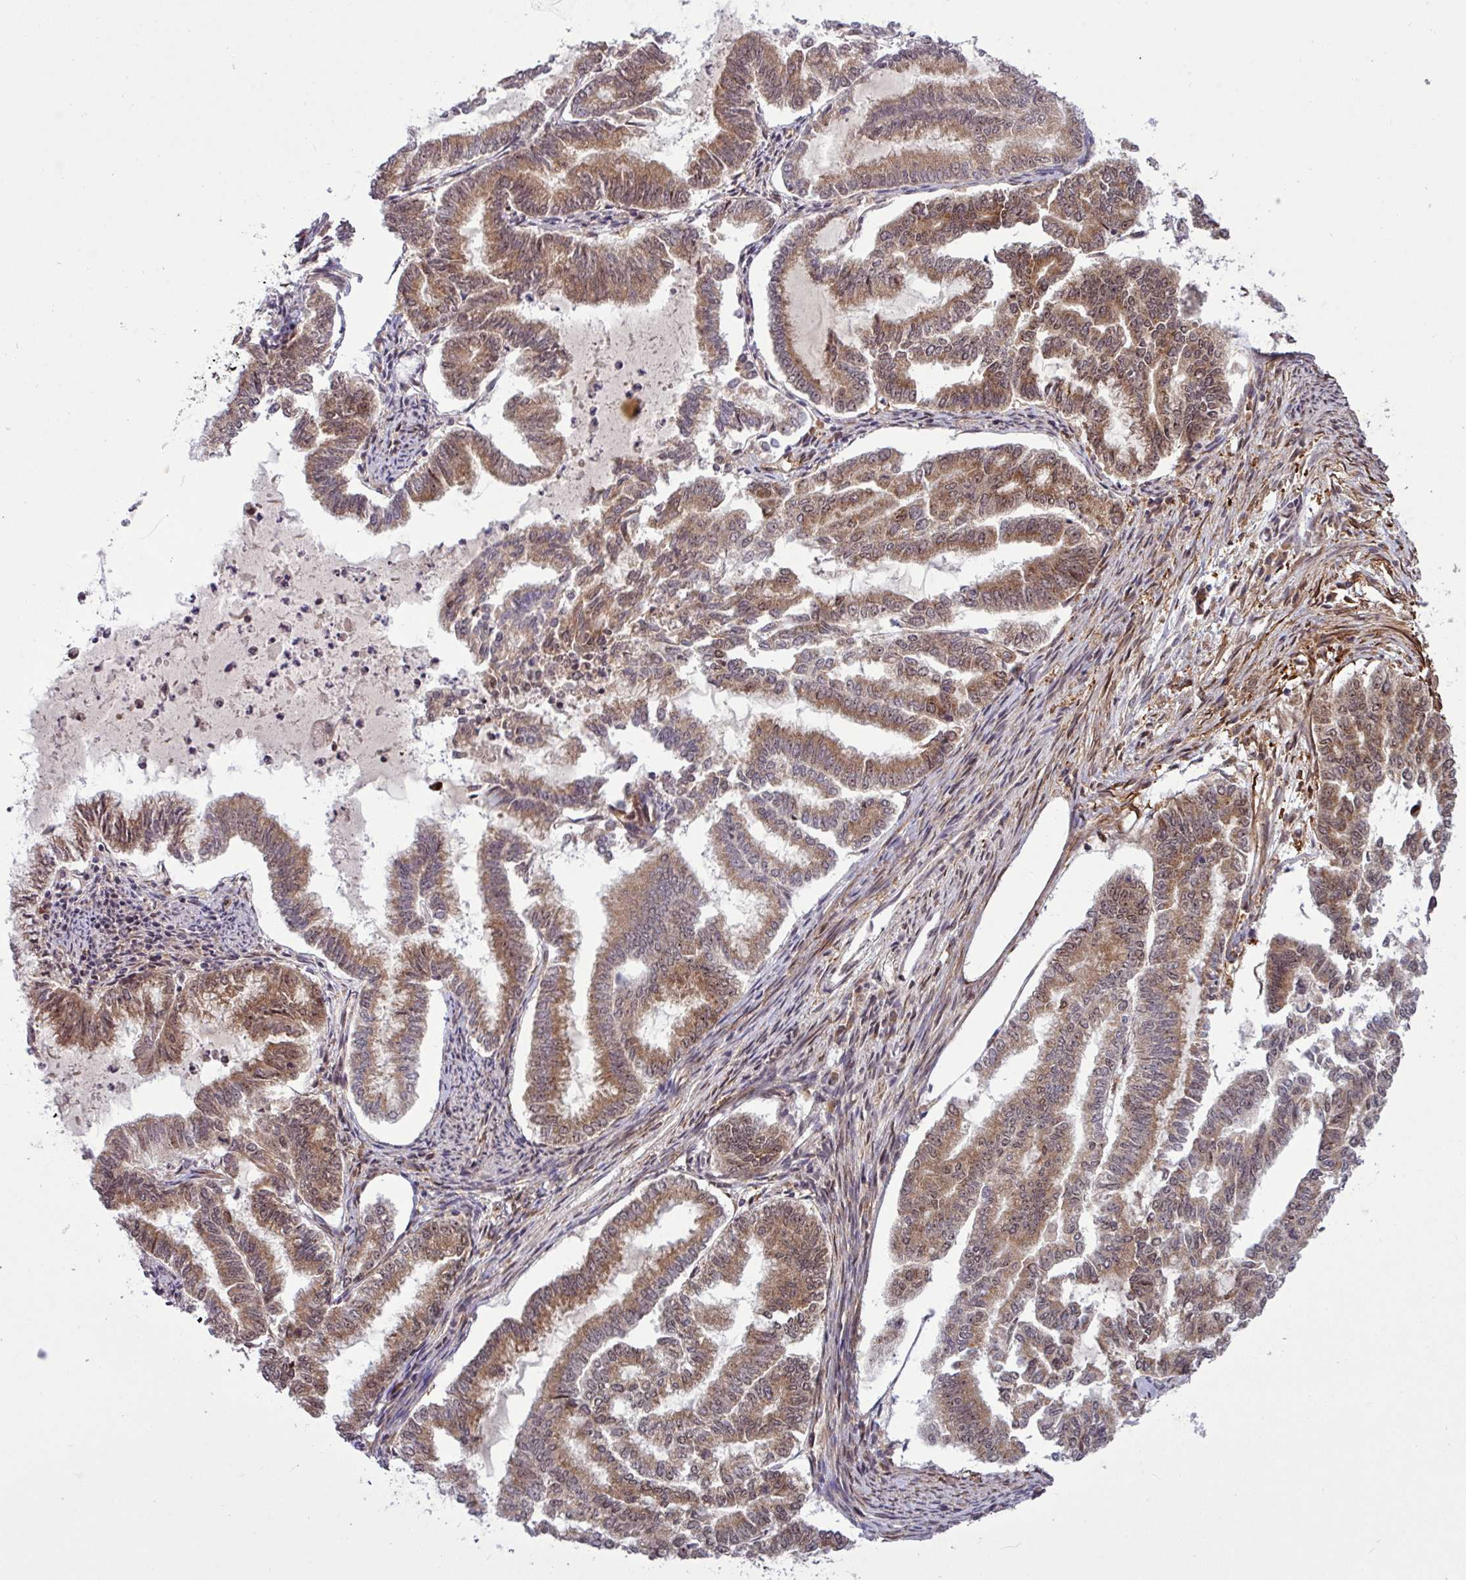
{"staining": {"intensity": "moderate", "quantity": ">75%", "location": "cytoplasmic/membranous,nuclear"}, "tissue": "endometrial cancer", "cell_type": "Tumor cells", "image_type": "cancer", "snomed": [{"axis": "morphology", "description": "Adenocarcinoma, NOS"}, {"axis": "topography", "description": "Endometrium"}], "caption": "Endometrial cancer was stained to show a protein in brown. There is medium levels of moderate cytoplasmic/membranous and nuclear positivity in about >75% of tumor cells. (IHC, brightfield microscopy, high magnification).", "gene": "C7orf50", "patient": {"sex": "female", "age": 79}}